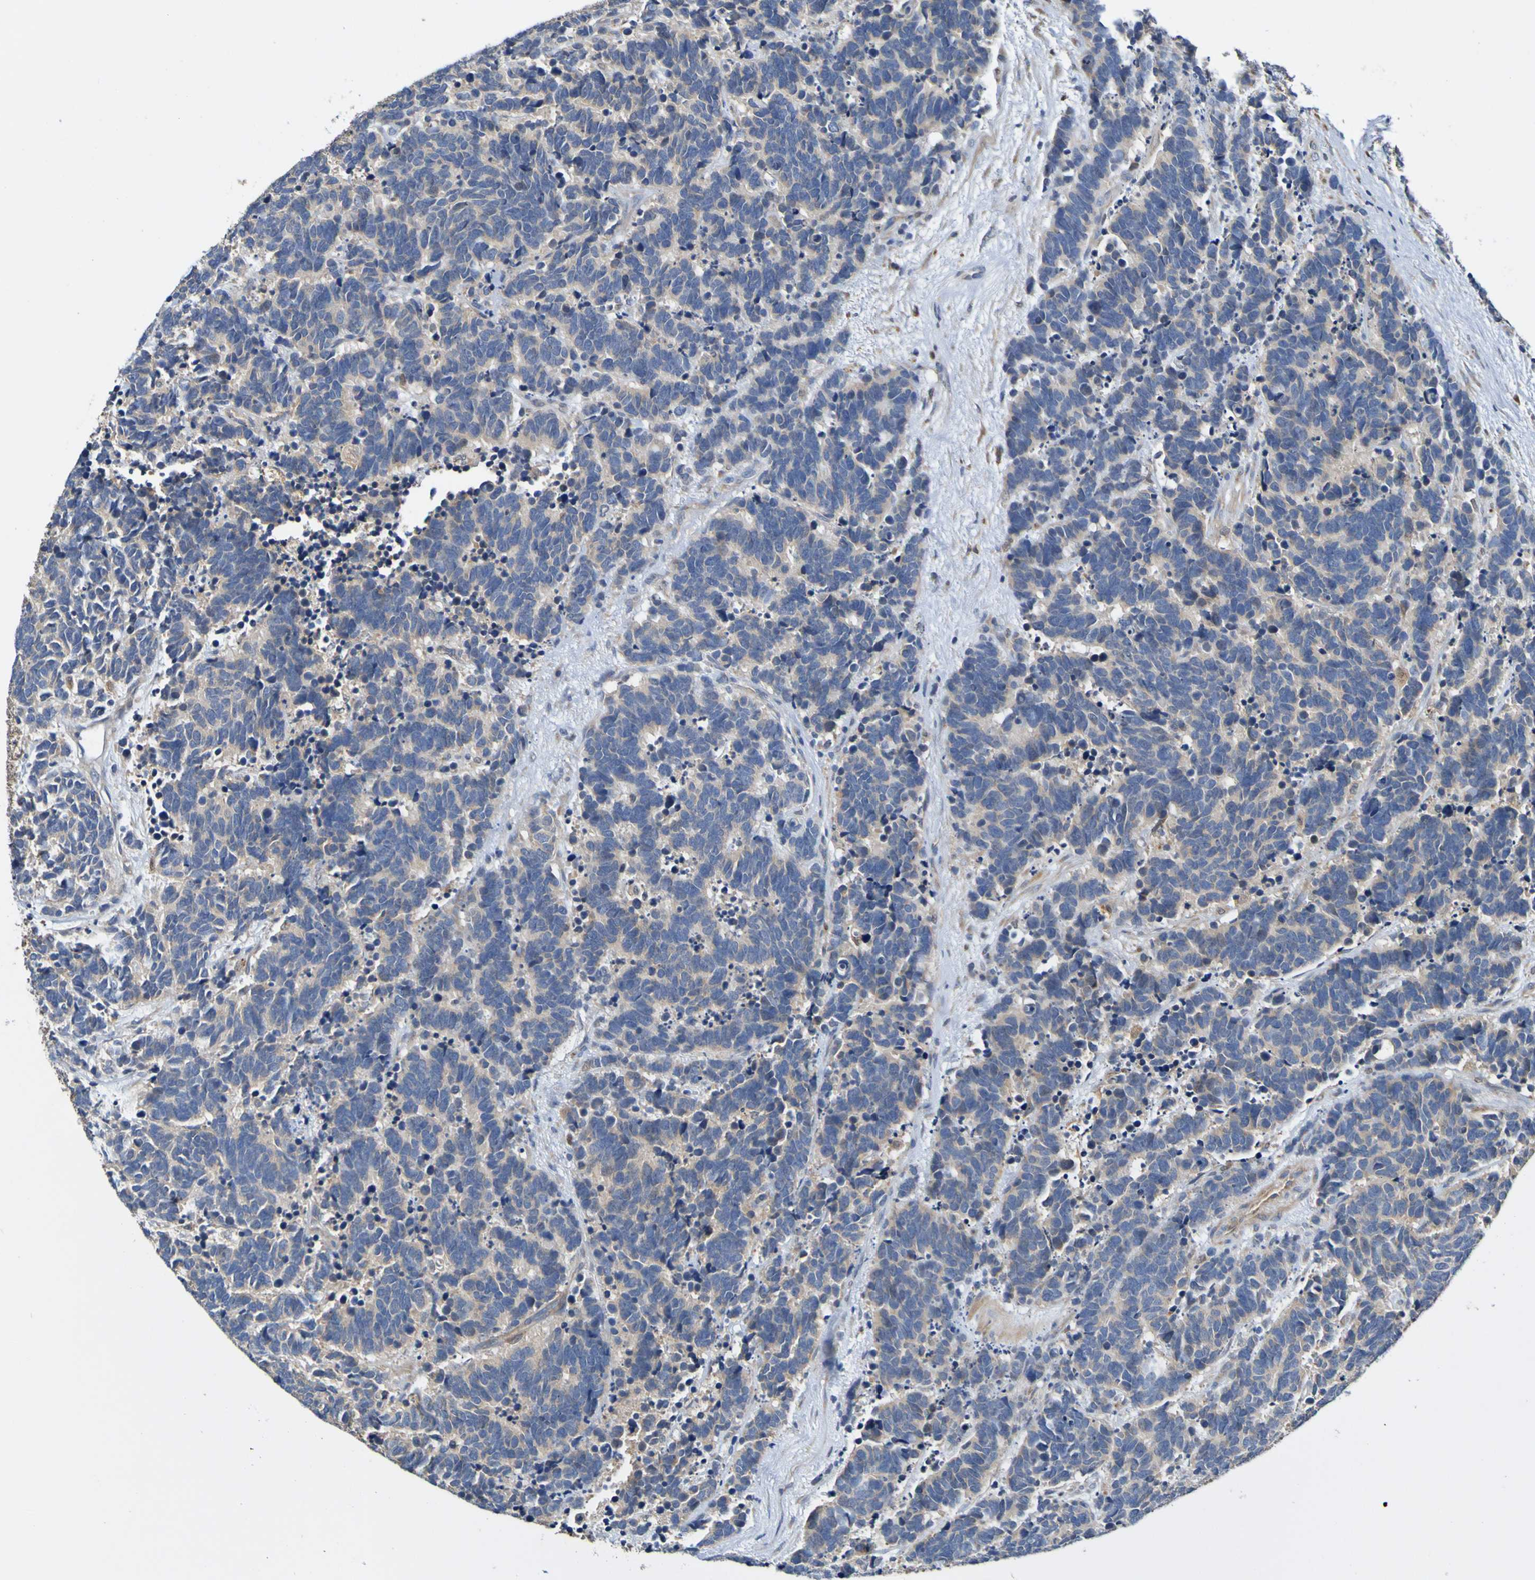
{"staining": {"intensity": "weak", "quantity": ">75%", "location": "cytoplasmic/membranous"}, "tissue": "carcinoid", "cell_type": "Tumor cells", "image_type": "cancer", "snomed": [{"axis": "morphology", "description": "Carcinoma, NOS"}, {"axis": "morphology", "description": "Carcinoid, malignant, NOS"}, {"axis": "topography", "description": "Urinary bladder"}], "caption": "A histopathology image showing weak cytoplasmic/membranous staining in about >75% of tumor cells in carcinoid, as visualized by brown immunohistochemical staining.", "gene": "METAP2", "patient": {"sex": "male", "age": 57}}